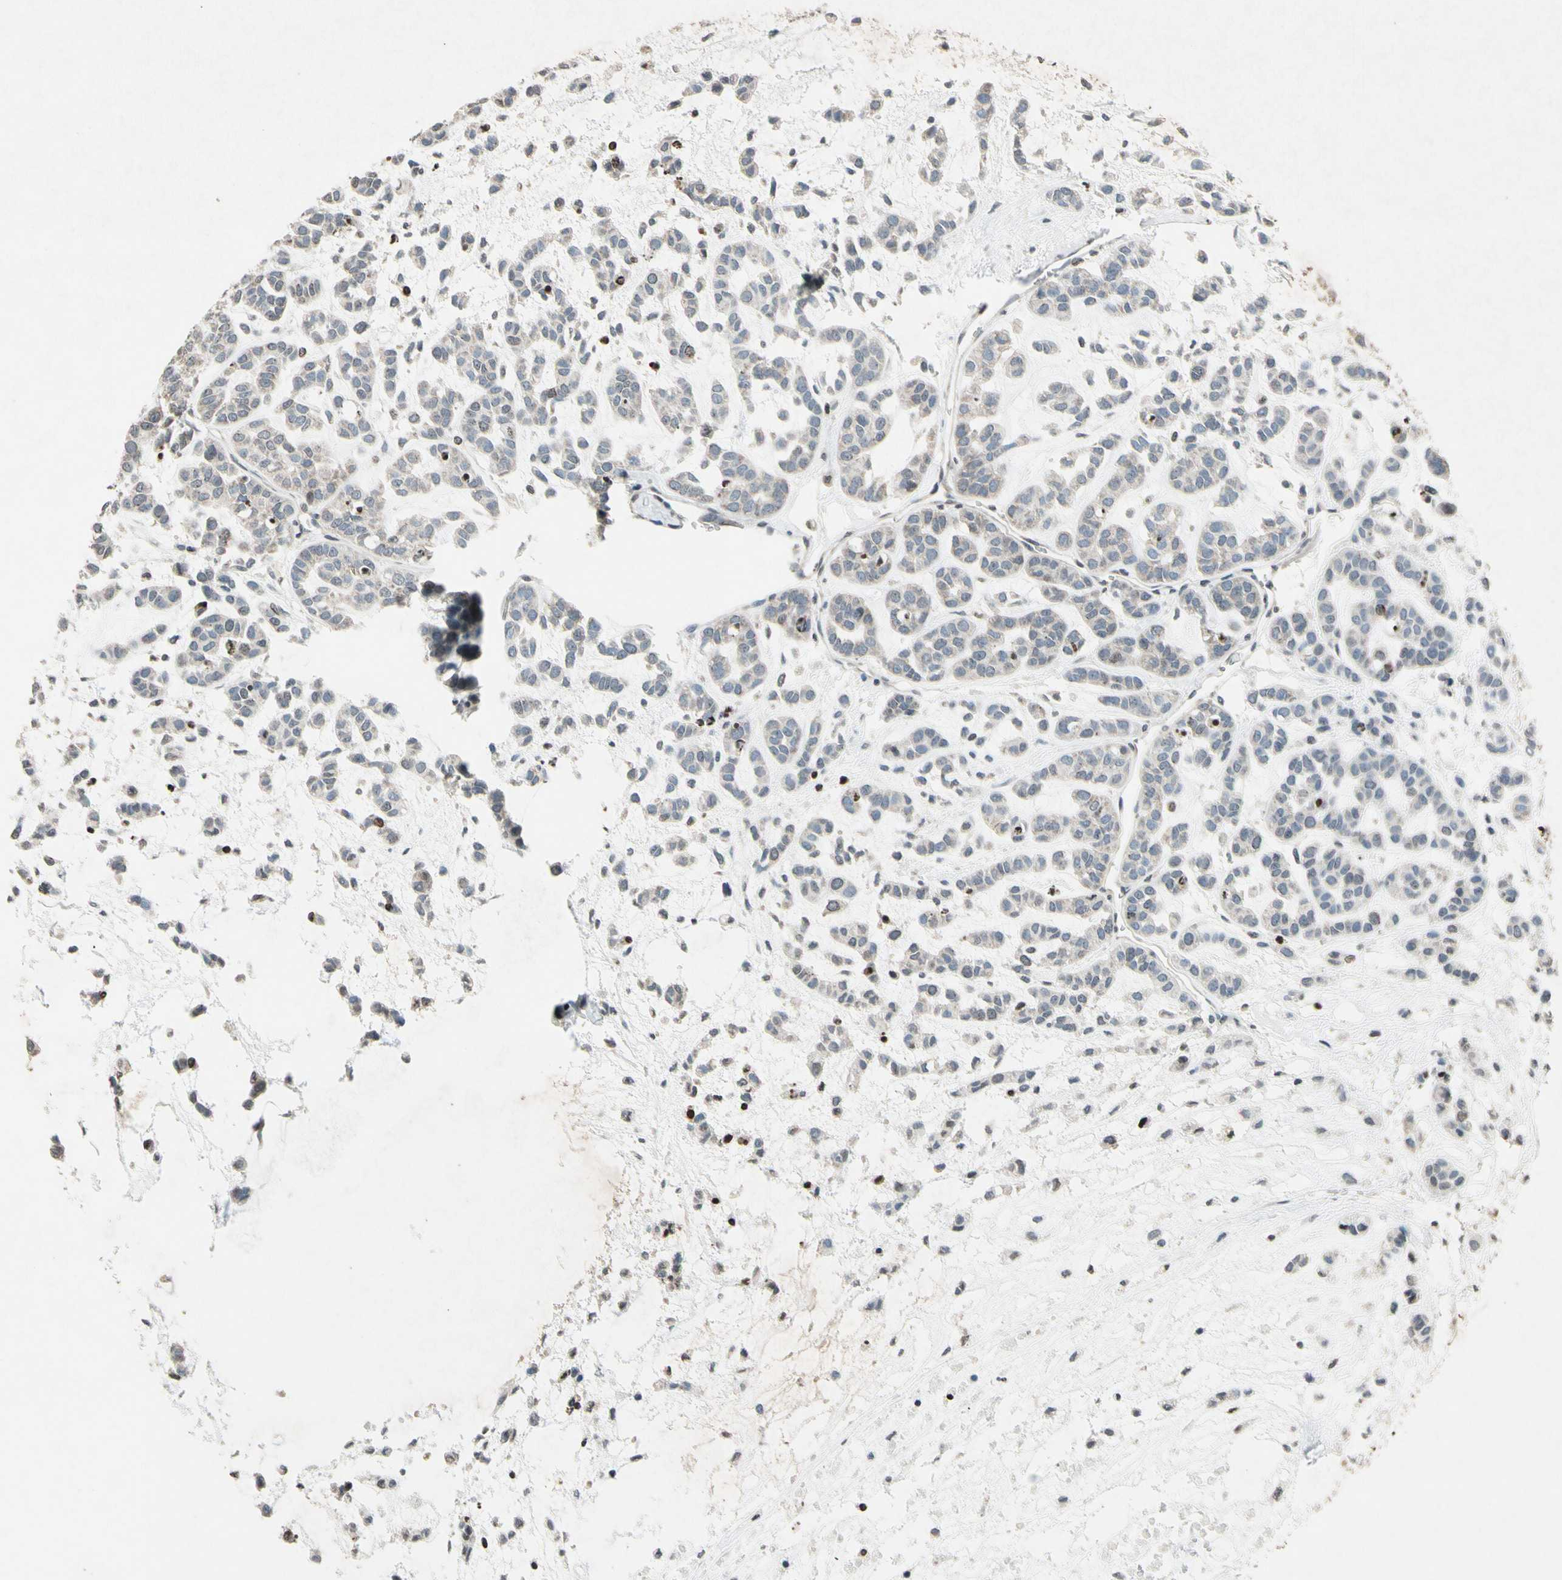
{"staining": {"intensity": "weak", "quantity": ">75%", "location": "cytoplasmic/membranous"}, "tissue": "head and neck cancer", "cell_type": "Tumor cells", "image_type": "cancer", "snomed": [{"axis": "morphology", "description": "Adenocarcinoma, NOS"}, {"axis": "morphology", "description": "Adenoma, NOS"}, {"axis": "topography", "description": "Head-Neck"}], "caption": "DAB (3,3'-diaminobenzidine) immunohistochemical staining of human head and neck cancer (adenocarcinoma) reveals weak cytoplasmic/membranous protein staining in about >75% of tumor cells.", "gene": "CLDN11", "patient": {"sex": "female", "age": 55}}